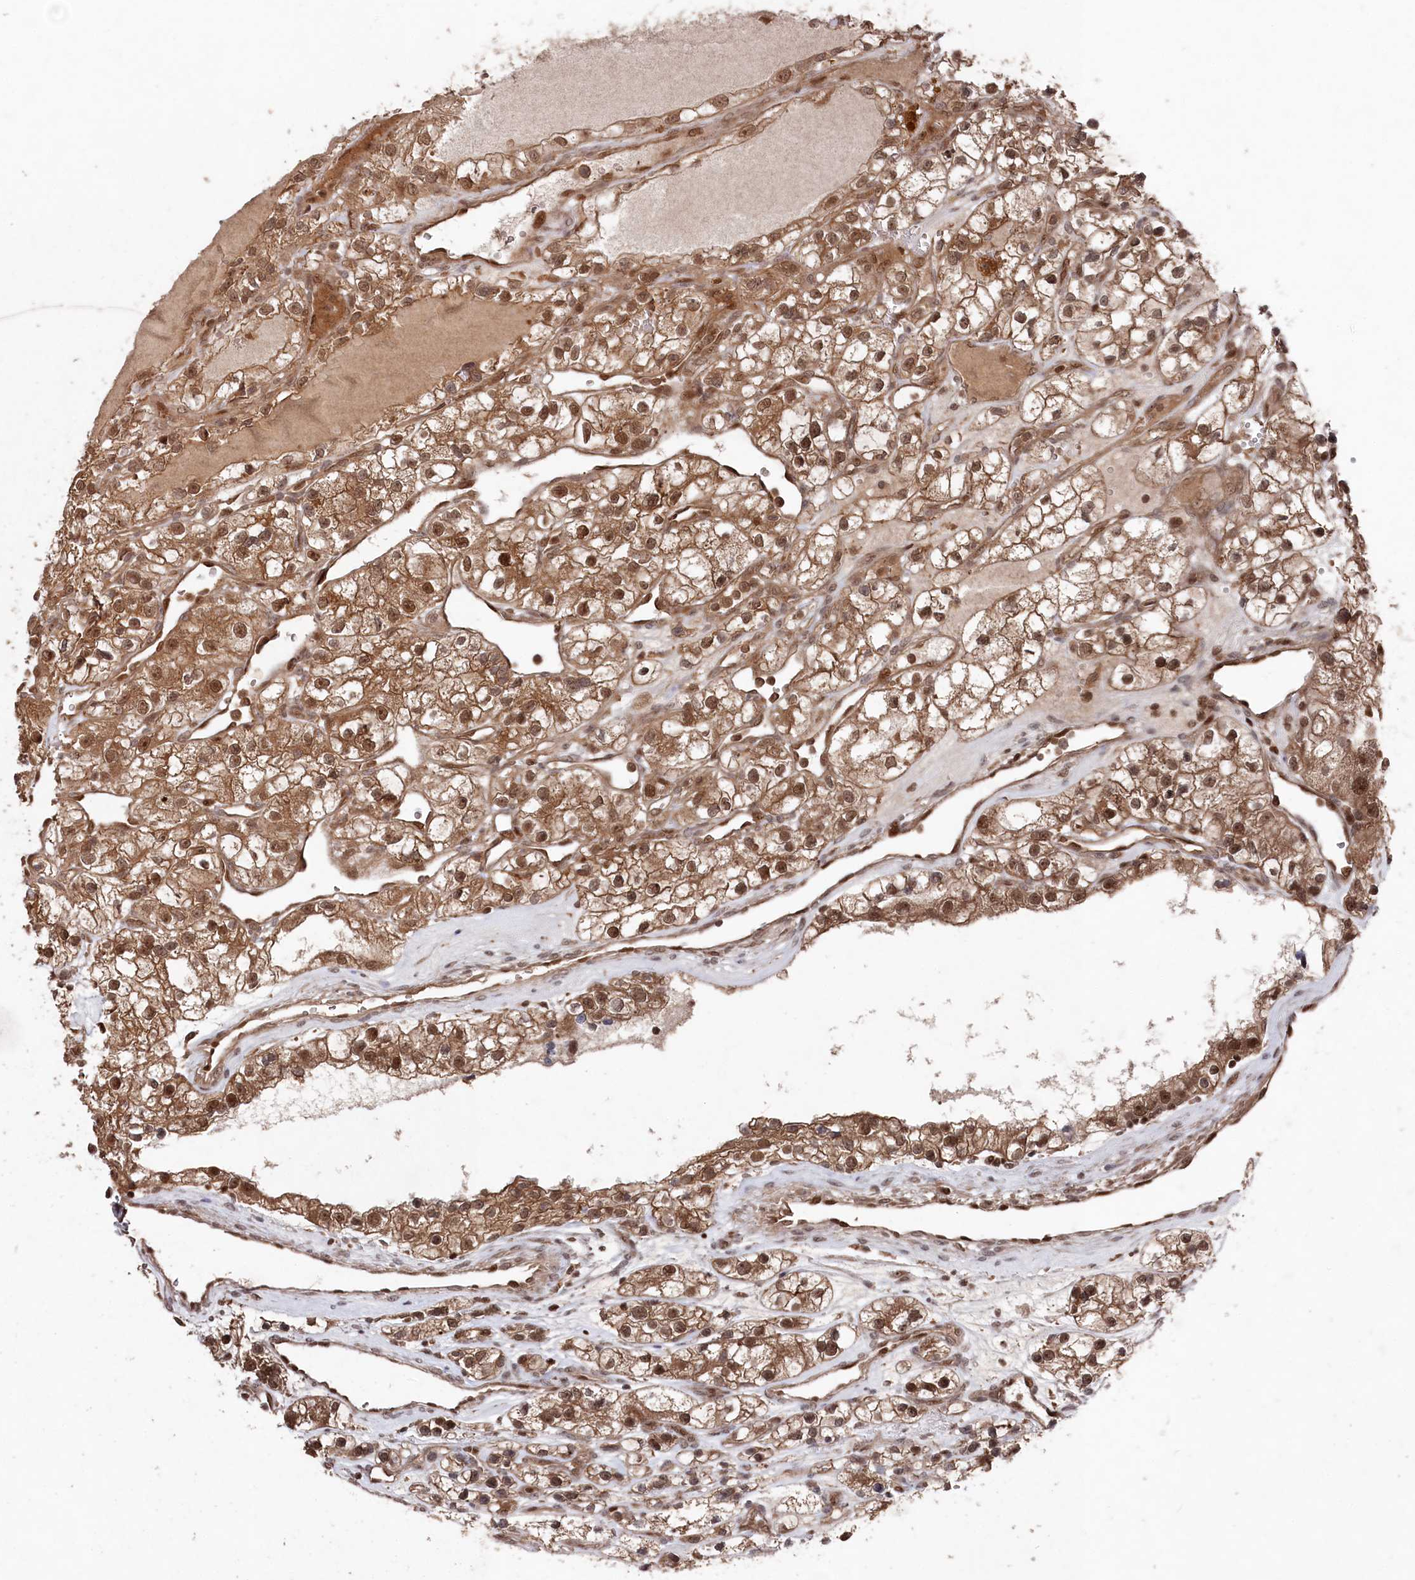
{"staining": {"intensity": "moderate", "quantity": ">75%", "location": "cytoplasmic/membranous,nuclear"}, "tissue": "renal cancer", "cell_type": "Tumor cells", "image_type": "cancer", "snomed": [{"axis": "morphology", "description": "Adenocarcinoma, NOS"}, {"axis": "topography", "description": "Kidney"}], "caption": "Moderate cytoplasmic/membranous and nuclear protein positivity is seen in about >75% of tumor cells in renal cancer. (Brightfield microscopy of DAB IHC at high magnification).", "gene": "BORCS7", "patient": {"sex": "female", "age": 57}}